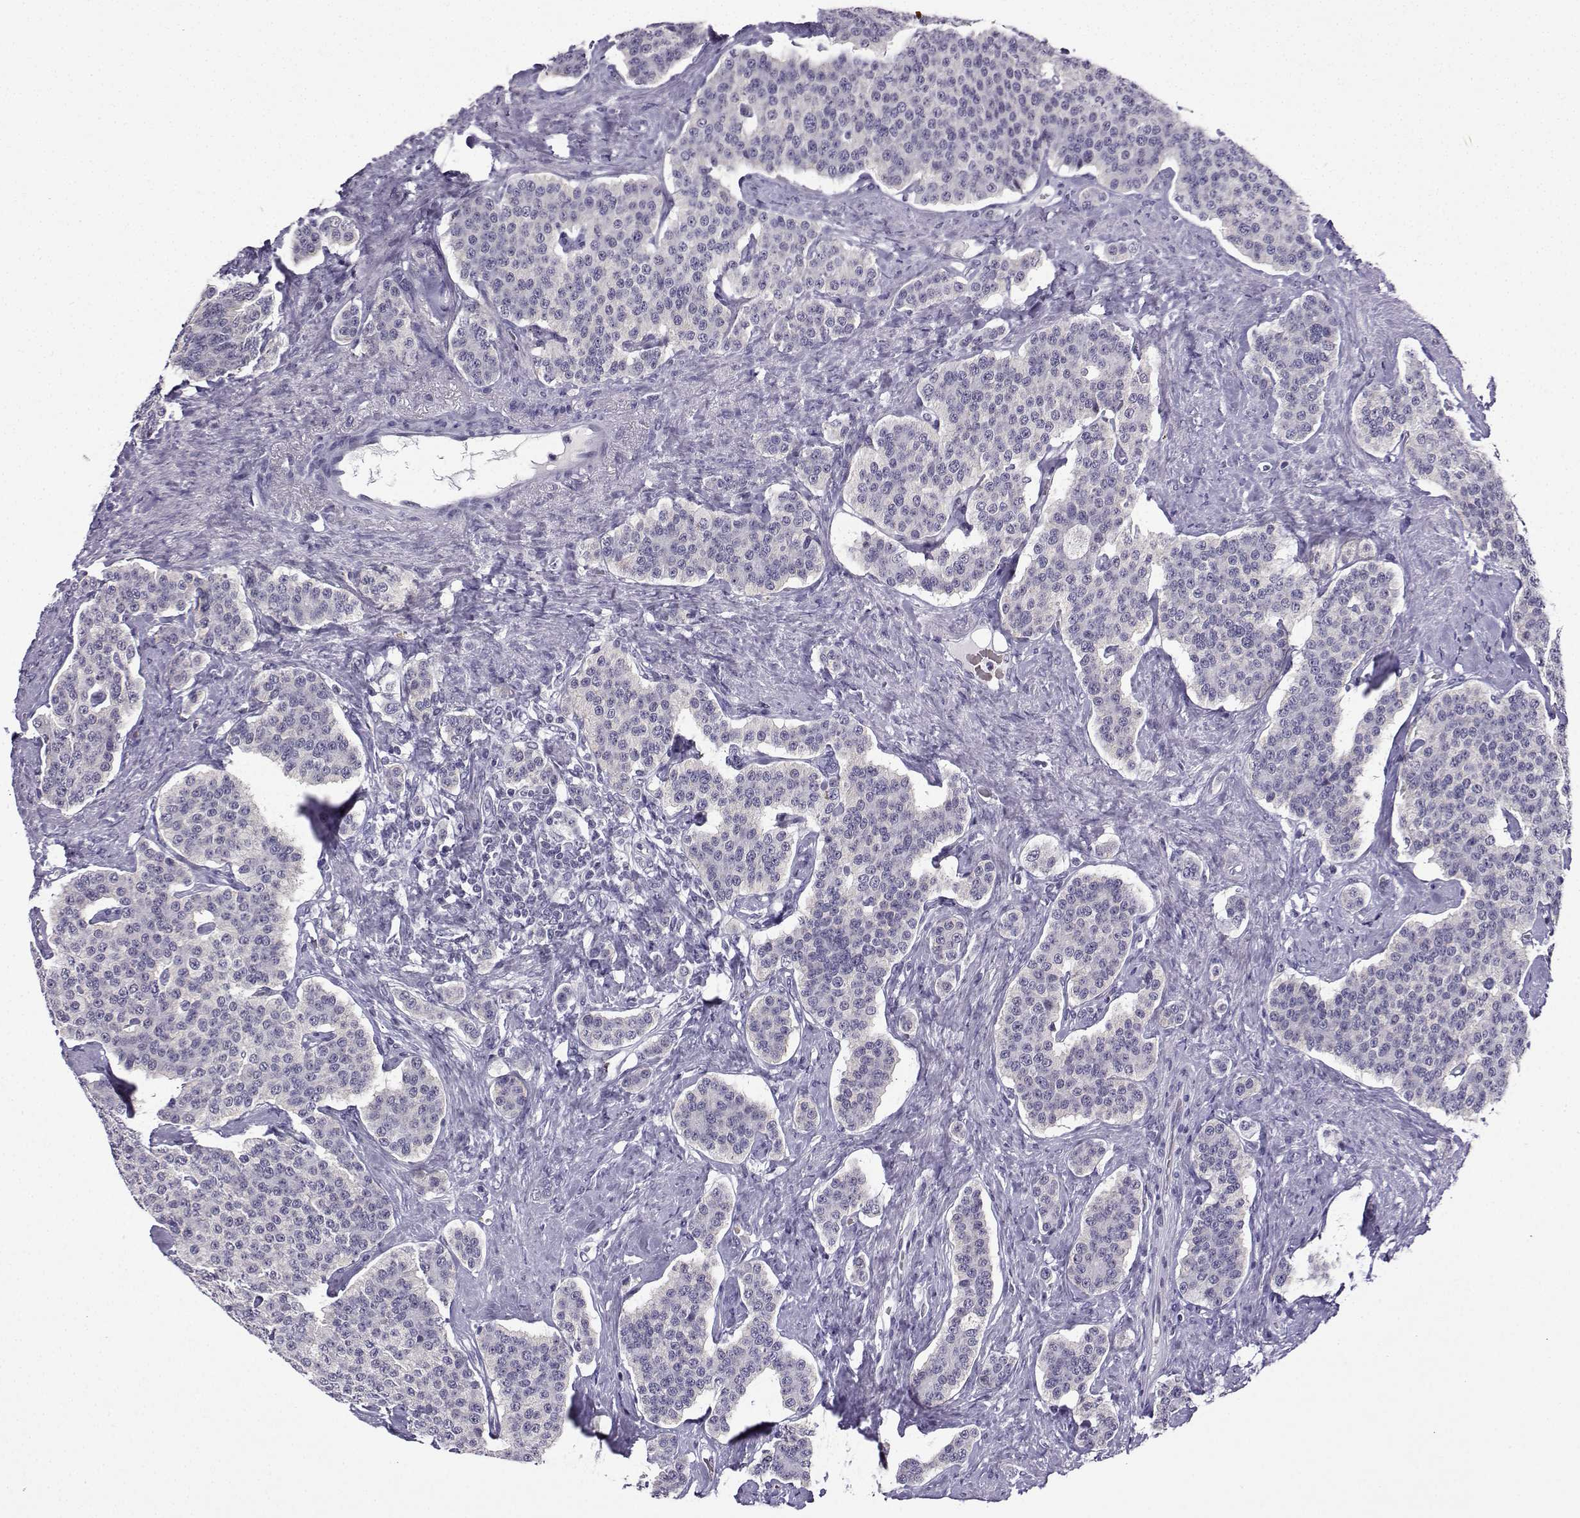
{"staining": {"intensity": "negative", "quantity": "none", "location": "none"}, "tissue": "carcinoid", "cell_type": "Tumor cells", "image_type": "cancer", "snomed": [{"axis": "morphology", "description": "Carcinoid, malignant, NOS"}, {"axis": "topography", "description": "Small intestine"}], "caption": "IHC image of neoplastic tissue: human carcinoid (malignant) stained with DAB (3,3'-diaminobenzidine) demonstrates no significant protein staining in tumor cells. (DAB immunohistochemistry, high magnification).", "gene": "LRFN2", "patient": {"sex": "female", "age": 58}}